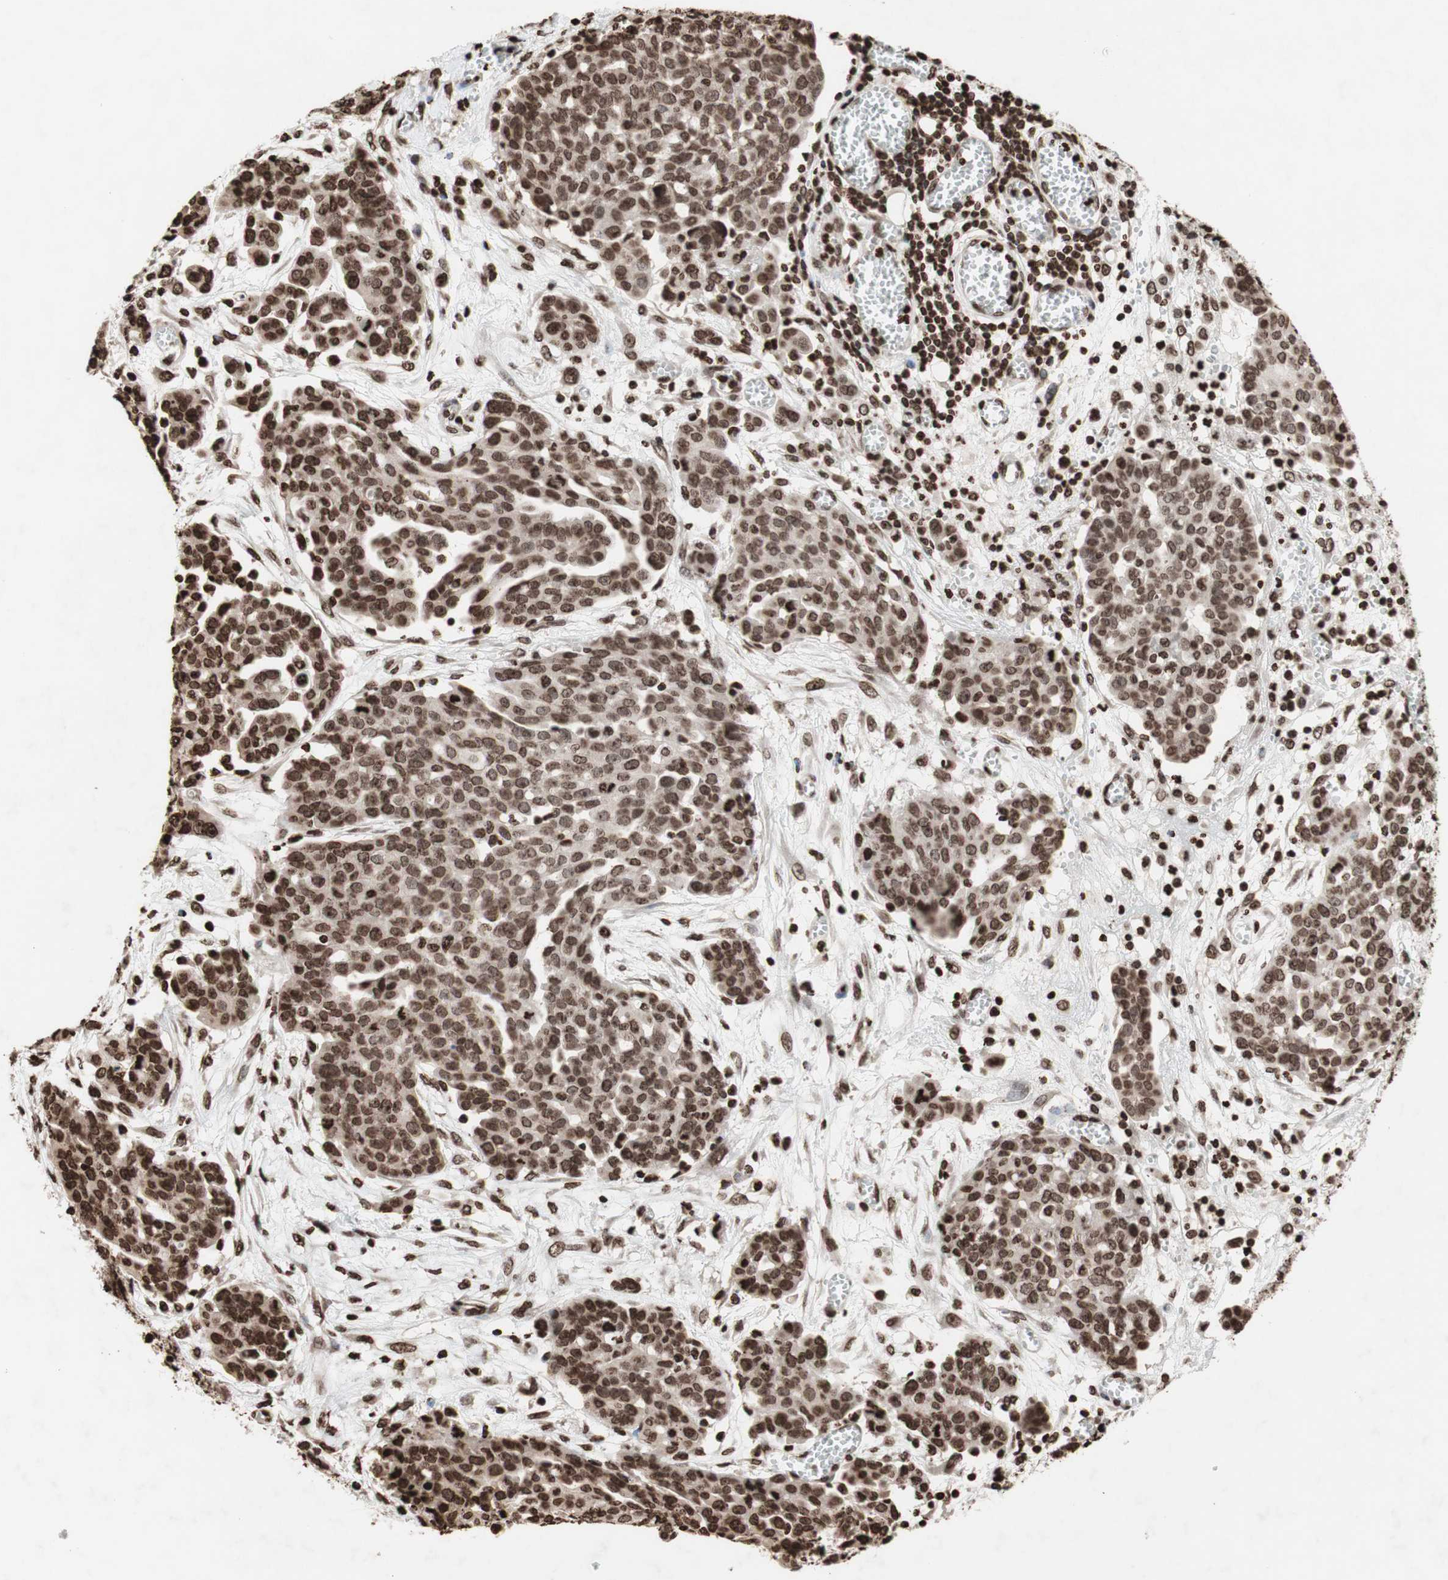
{"staining": {"intensity": "moderate", "quantity": ">75%", "location": "nuclear"}, "tissue": "ovarian cancer", "cell_type": "Tumor cells", "image_type": "cancer", "snomed": [{"axis": "morphology", "description": "Cystadenocarcinoma, serous, NOS"}, {"axis": "topography", "description": "Soft tissue"}, {"axis": "topography", "description": "Ovary"}], "caption": "A medium amount of moderate nuclear positivity is seen in approximately >75% of tumor cells in ovarian serous cystadenocarcinoma tissue. (Brightfield microscopy of DAB IHC at high magnification).", "gene": "NCOA3", "patient": {"sex": "female", "age": 57}}